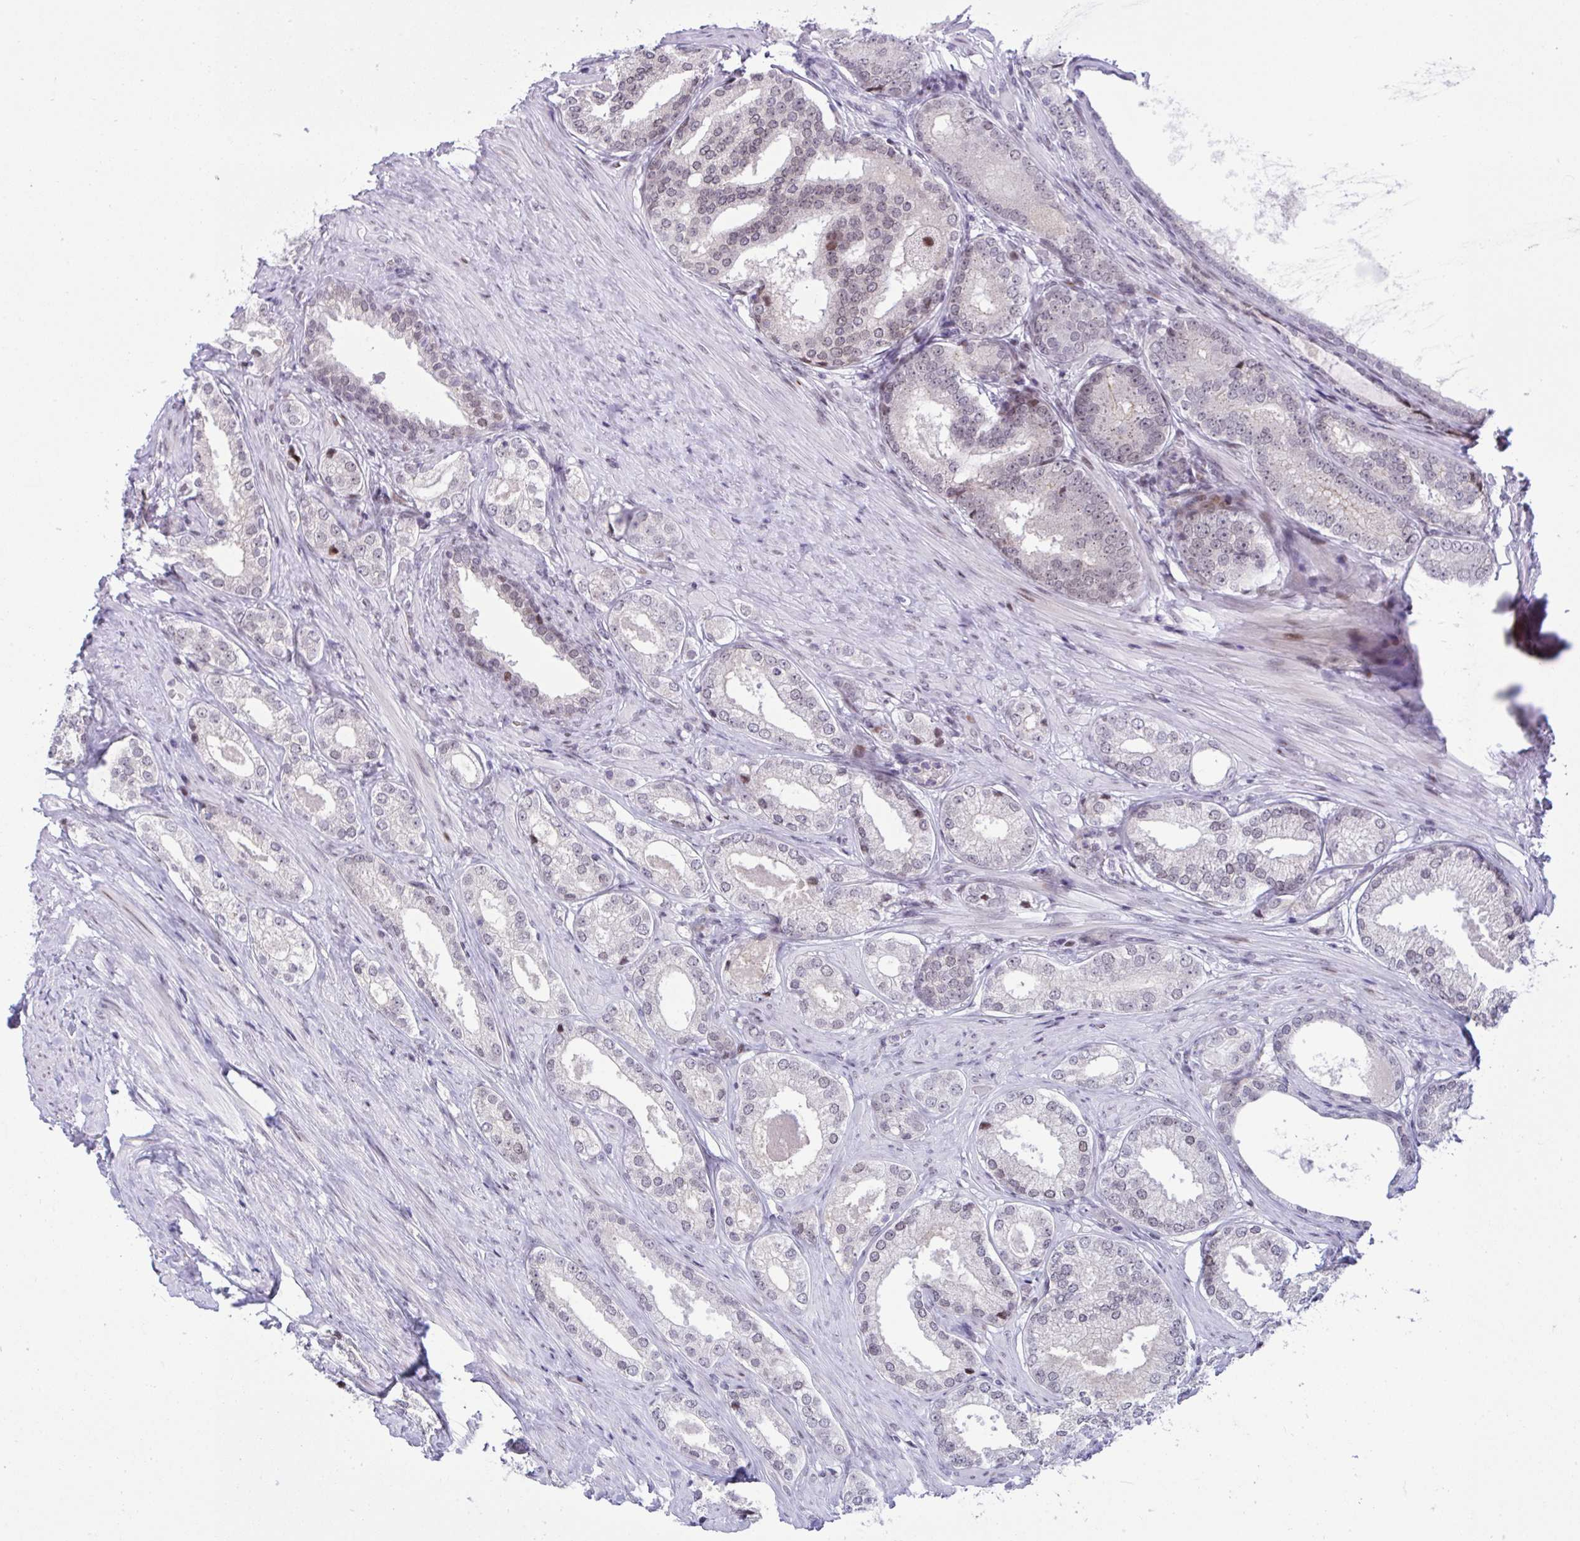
{"staining": {"intensity": "negative", "quantity": "none", "location": "none"}, "tissue": "prostate cancer", "cell_type": "Tumor cells", "image_type": "cancer", "snomed": [{"axis": "morphology", "description": "Adenocarcinoma, NOS"}, {"axis": "morphology", "description": "Adenocarcinoma, Low grade"}, {"axis": "topography", "description": "Prostate"}], "caption": "The histopathology image demonstrates no staining of tumor cells in prostate adenocarcinoma. (Immunohistochemistry (ihc), brightfield microscopy, high magnification).", "gene": "ZFHX3", "patient": {"sex": "male", "age": 68}}